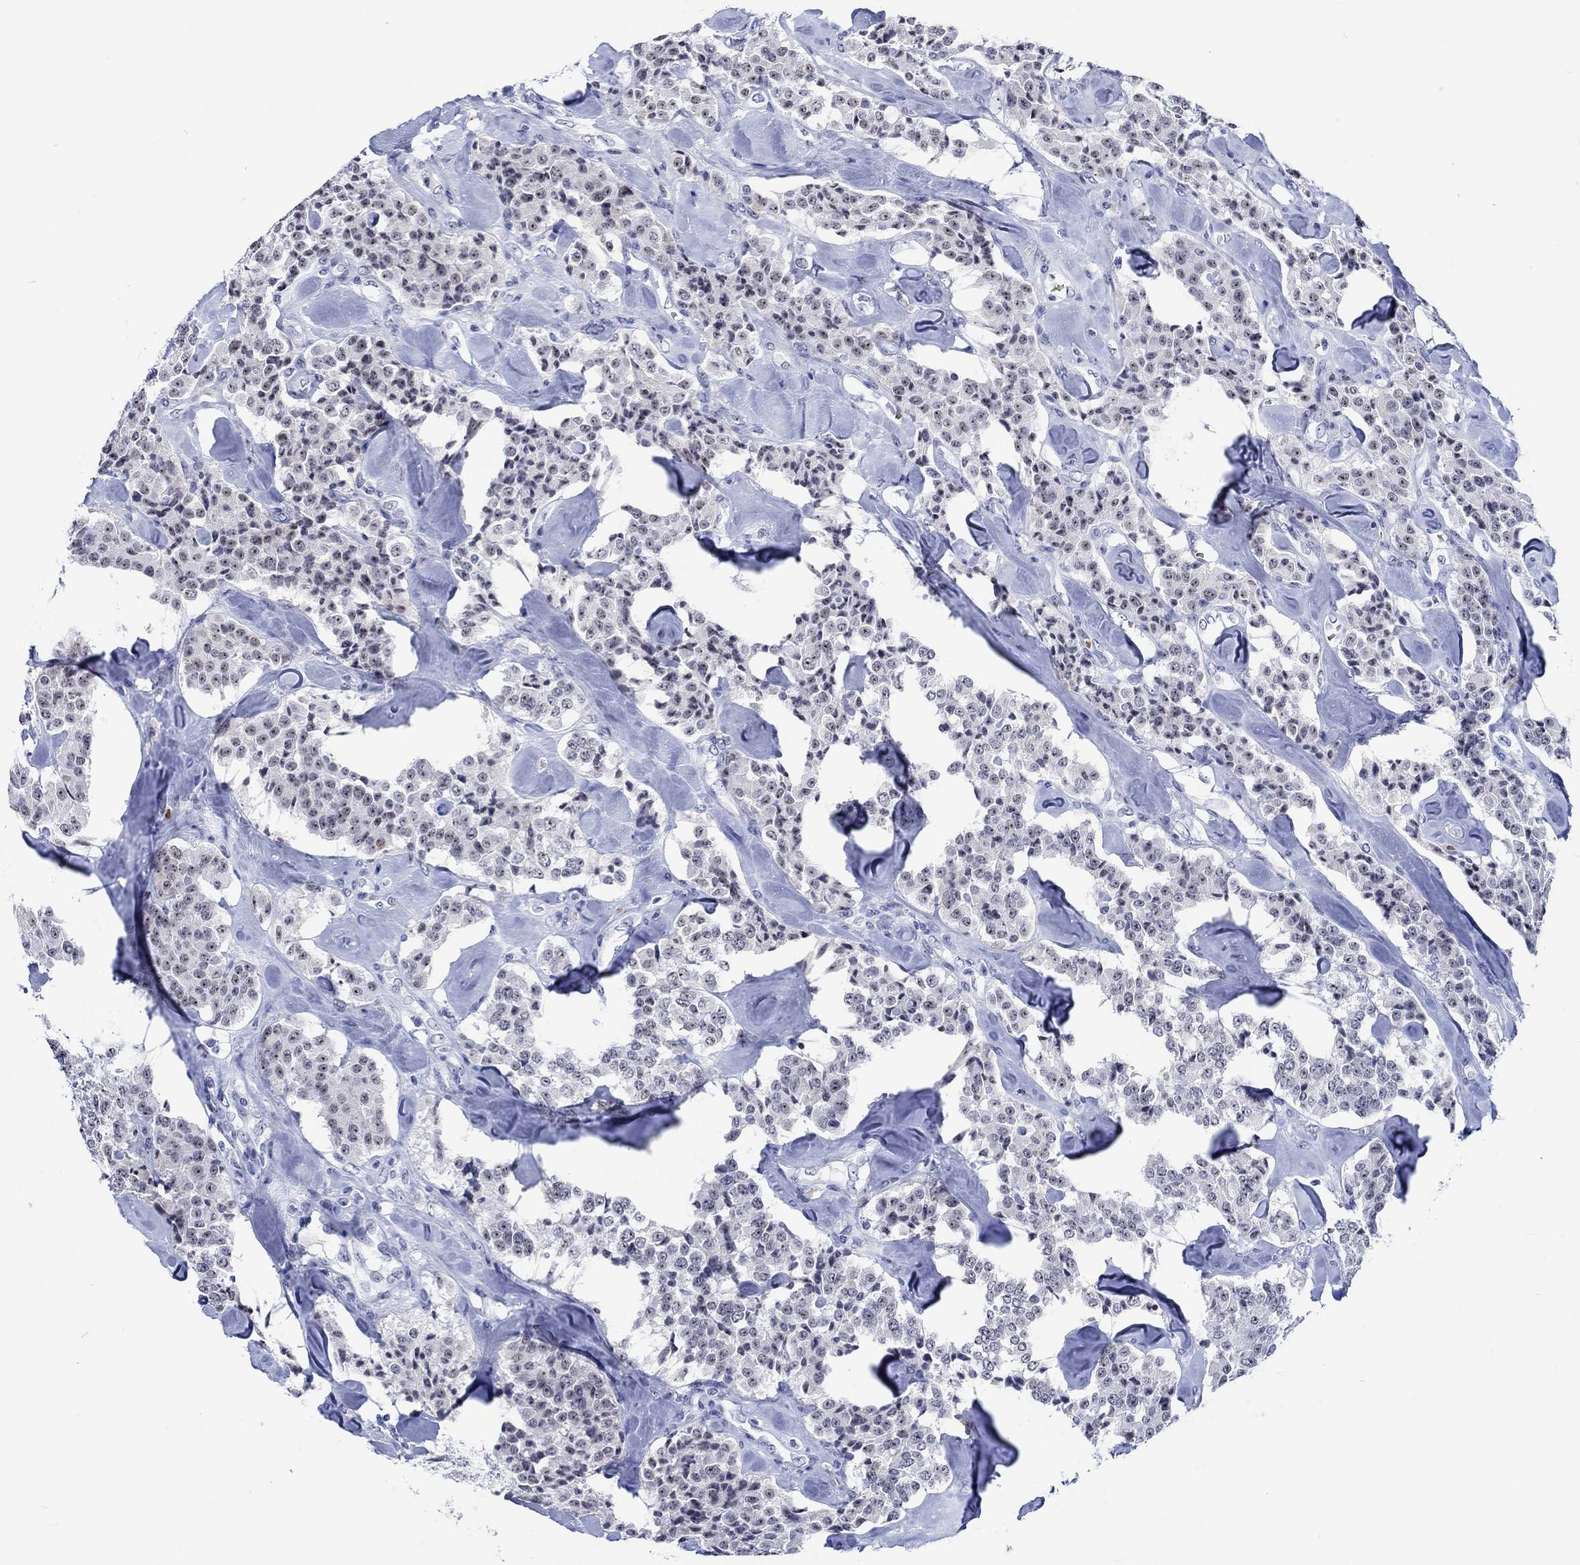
{"staining": {"intensity": "moderate", "quantity": "<25%", "location": "nuclear"}, "tissue": "carcinoid", "cell_type": "Tumor cells", "image_type": "cancer", "snomed": [{"axis": "morphology", "description": "Carcinoid, malignant, NOS"}, {"axis": "topography", "description": "Pancreas"}], "caption": "This image exhibits carcinoid stained with immunohistochemistry to label a protein in brown. The nuclear of tumor cells show moderate positivity for the protein. Nuclei are counter-stained blue.", "gene": "ZNF446", "patient": {"sex": "male", "age": 41}}